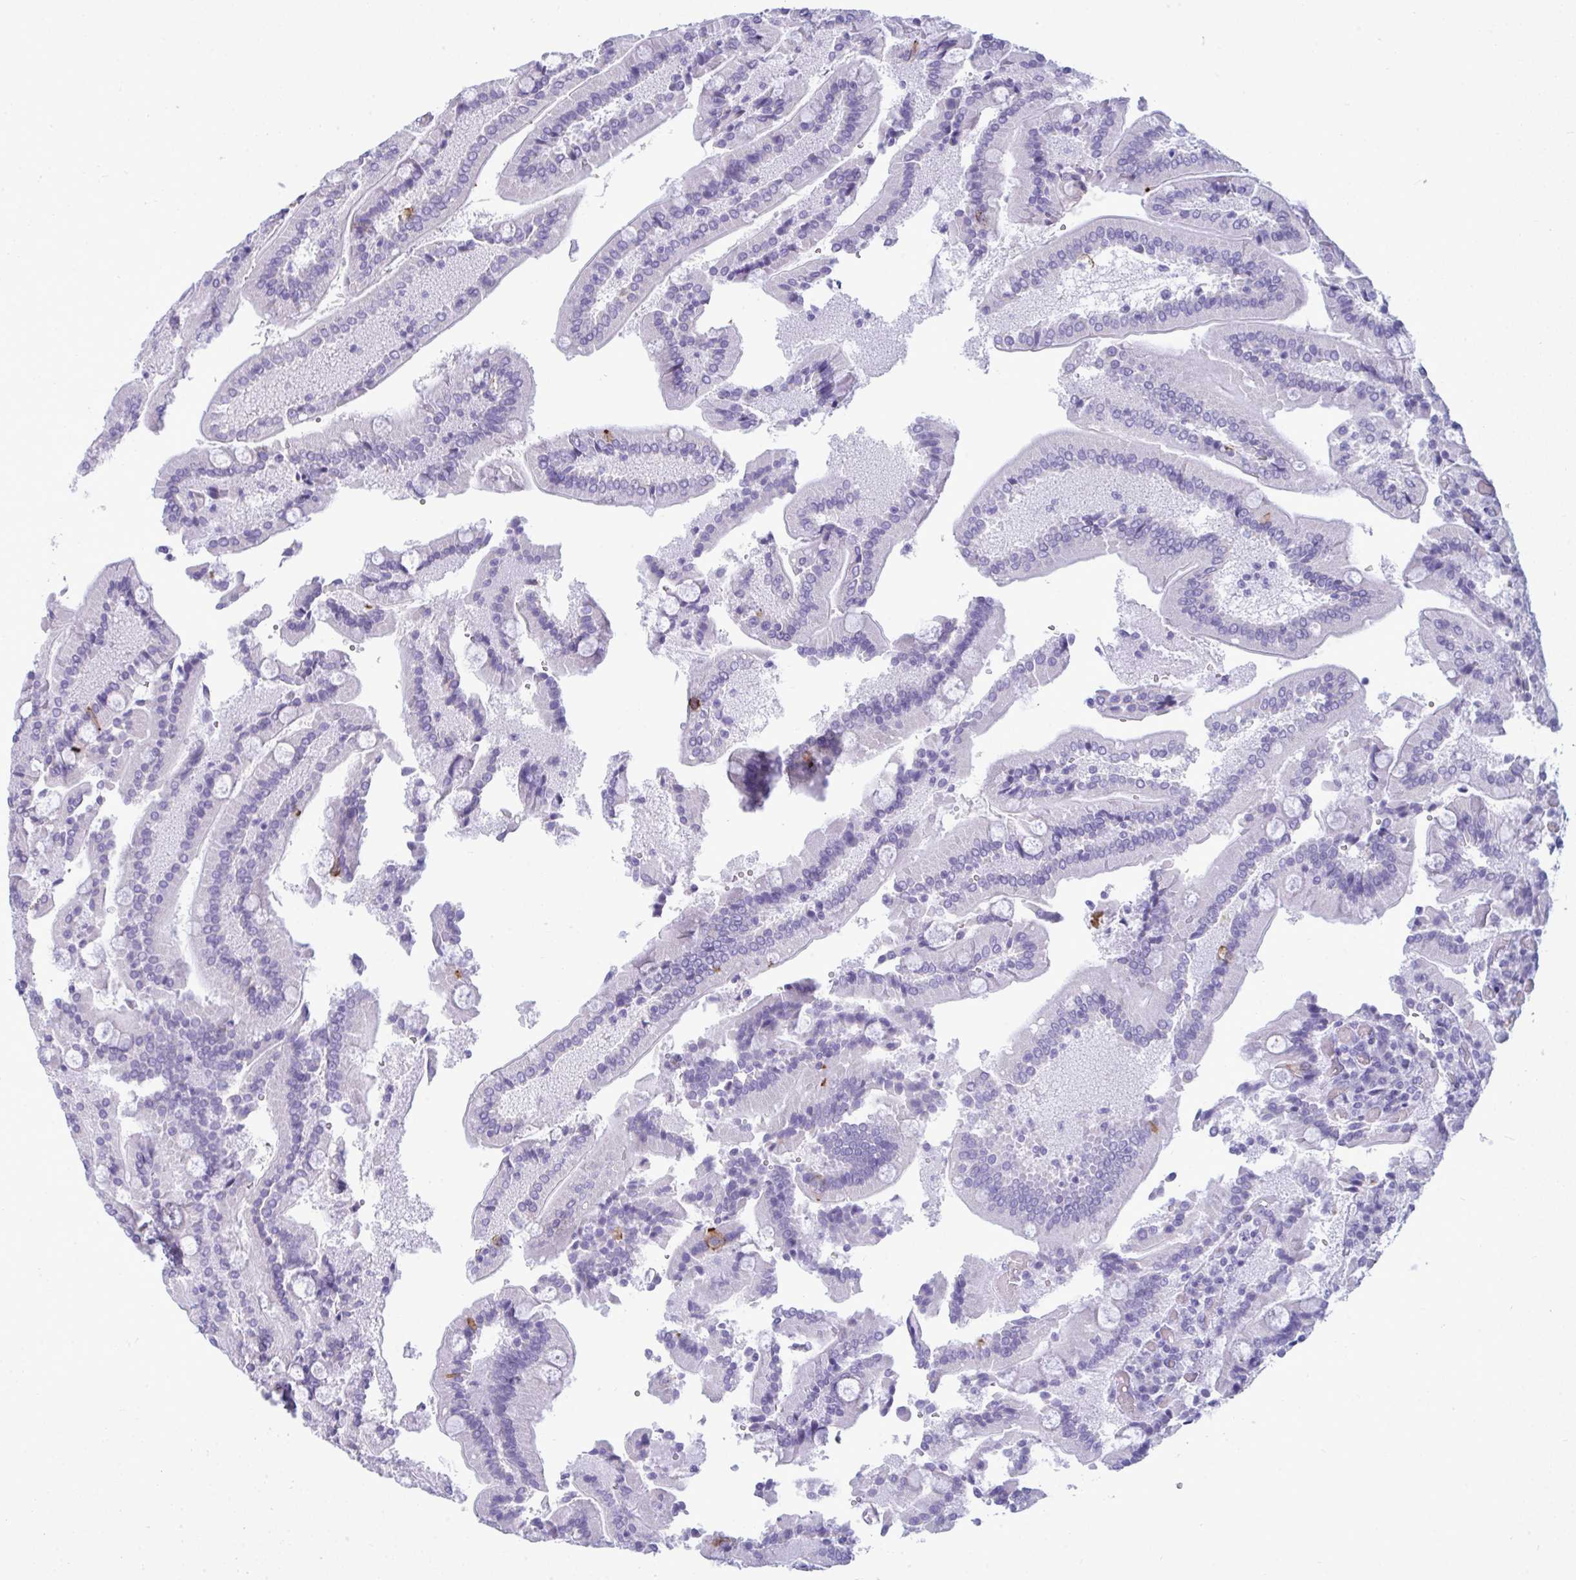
{"staining": {"intensity": "negative", "quantity": "none", "location": "none"}, "tissue": "duodenum", "cell_type": "Glandular cells", "image_type": "normal", "snomed": [{"axis": "morphology", "description": "Normal tissue, NOS"}, {"axis": "topography", "description": "Duodenum"}], "caption": "Immunohistochemistry (IHC) photomicrograph of unremarkable human duodenum stained for a protein (brown), which demonstrates no expression in glandular cells.", "gene": "MYH10", "patient": {"sex": "female", "age": 62}}